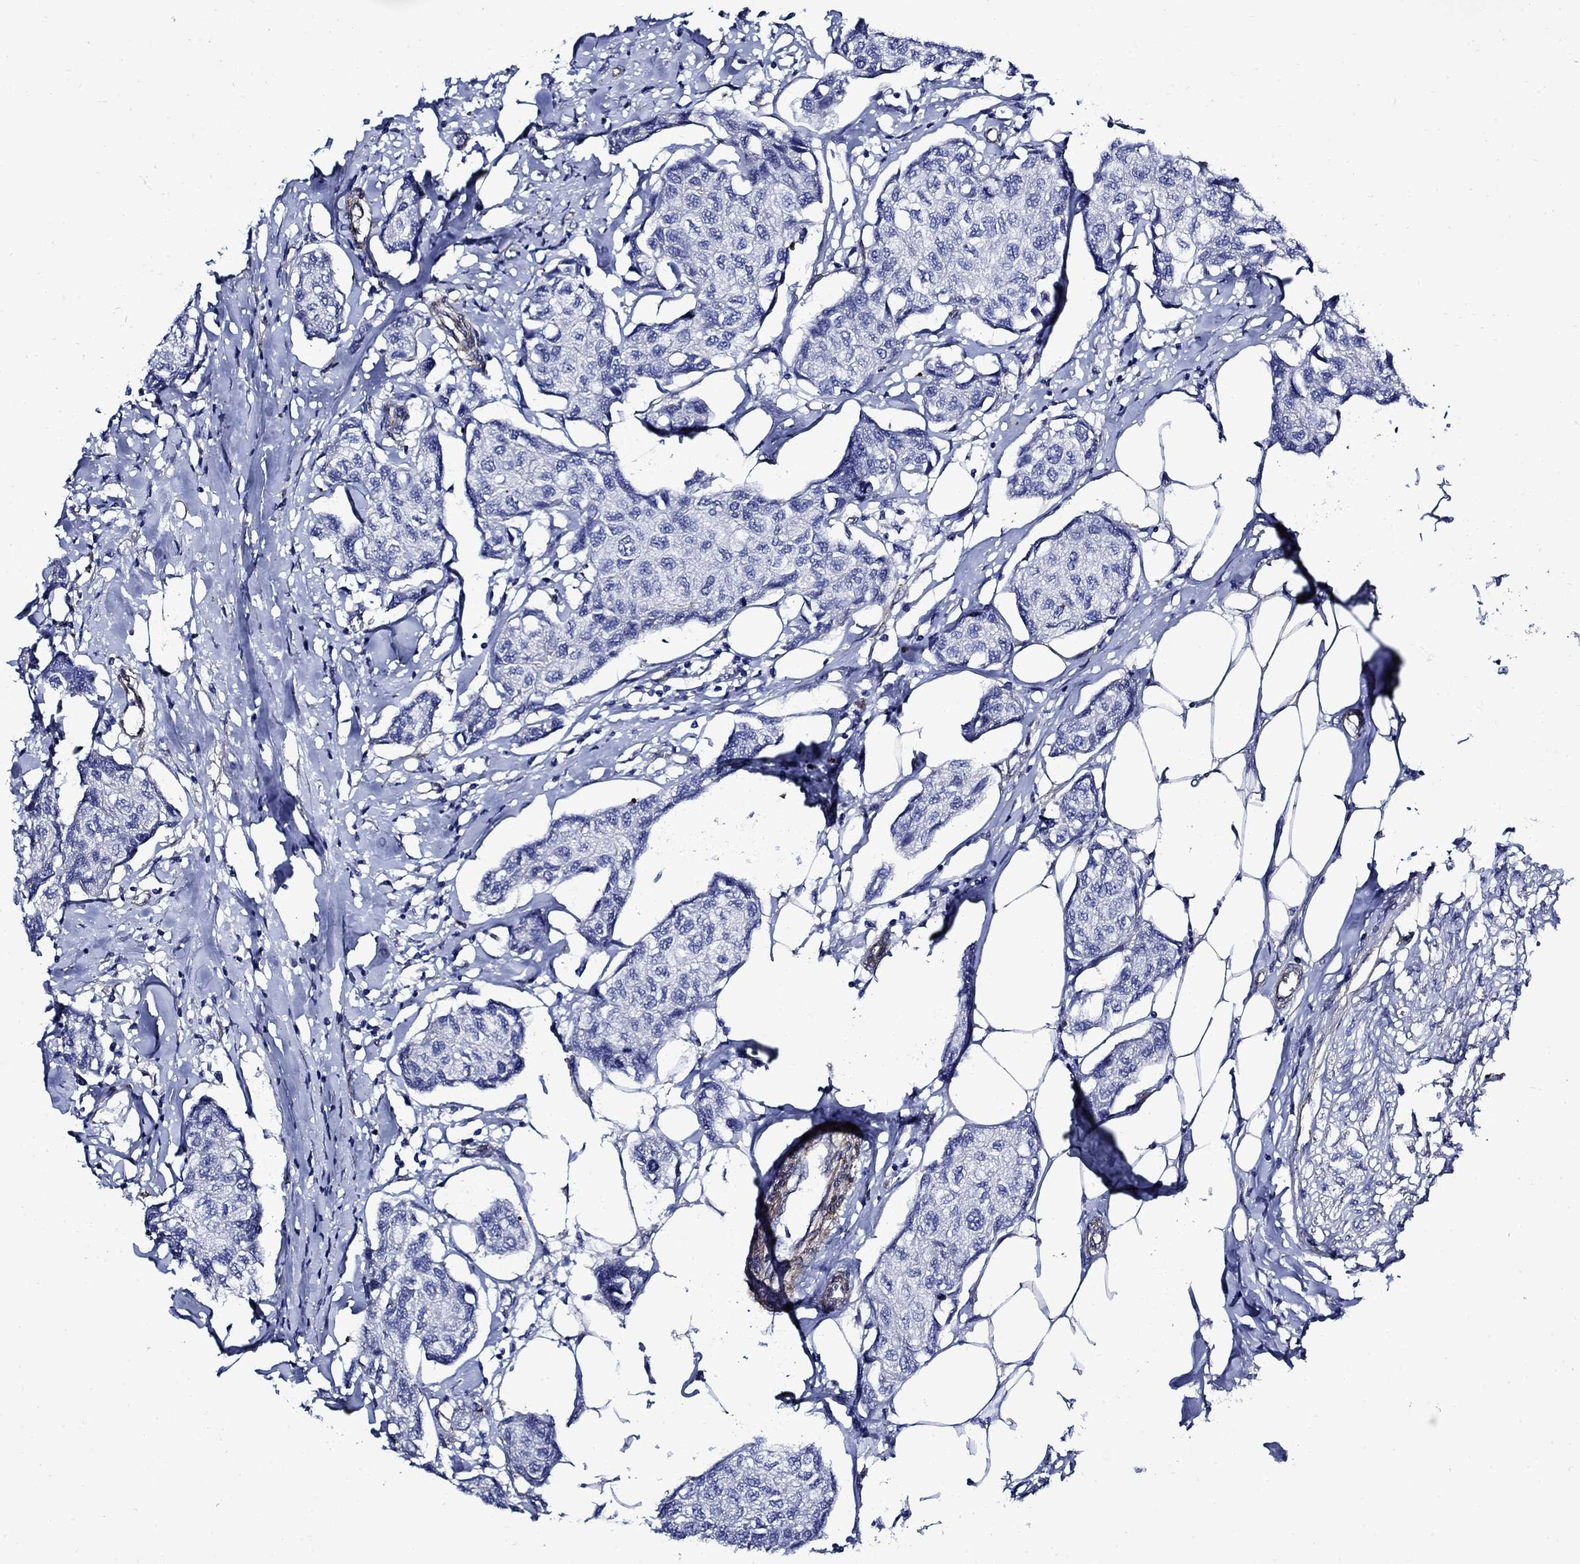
{"staining": {"intensity": "negative", "quantity": "none", "location": "none"}, "tissue": "breast cancer", "cell_type": "Tumor cells", "image_type": "cancer", "snomed": [{"axis": "morphology", "description": "Duct carcinoma"}, {"axis": "topography", "description": "Breast"}], "caption": "Tumor cells are negative for protein expression in human breast cancer.", "gene": "VTN", "patient": {"sex": "female", "age": 80}}